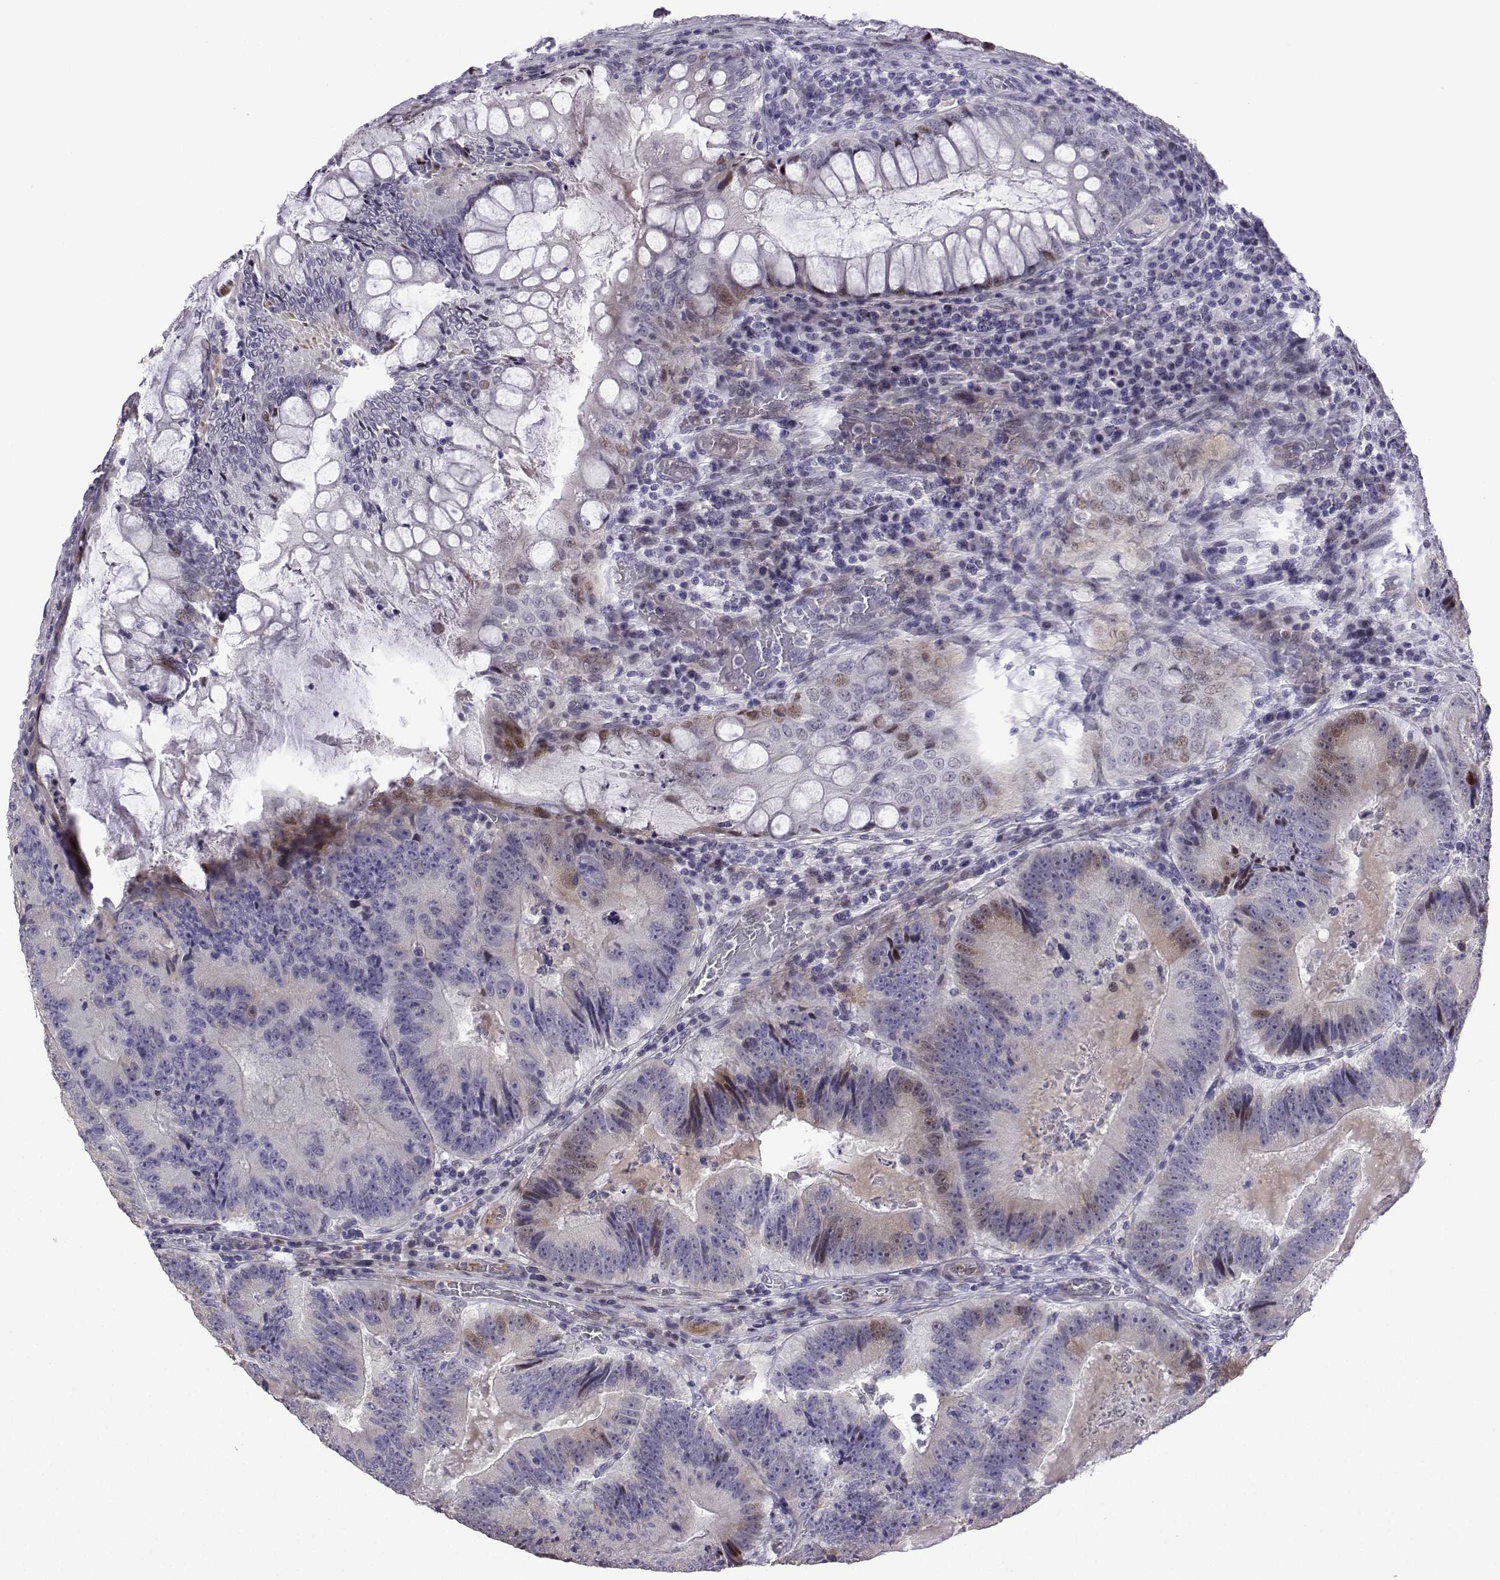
{"staining": {"intensity": "weak", "quantity": "<25%", "location": "cytoplasmic/membranous"}, "tissue": "colorectal cancer", "cell_type": "Tumor cells", "image_type": "cancer", "snomed": [{"axis": "morphology", "description": "Adenocarcinoma, NOS"}, {"axis": "topography", "description": "Colon"}], "caption": "The IHC image has no significant expression in tumor cells of colorectal cancer (adenocarcinoma) tissue.", "gene": "CFAP70", "patient": {"sex": "female", "age": 86}}